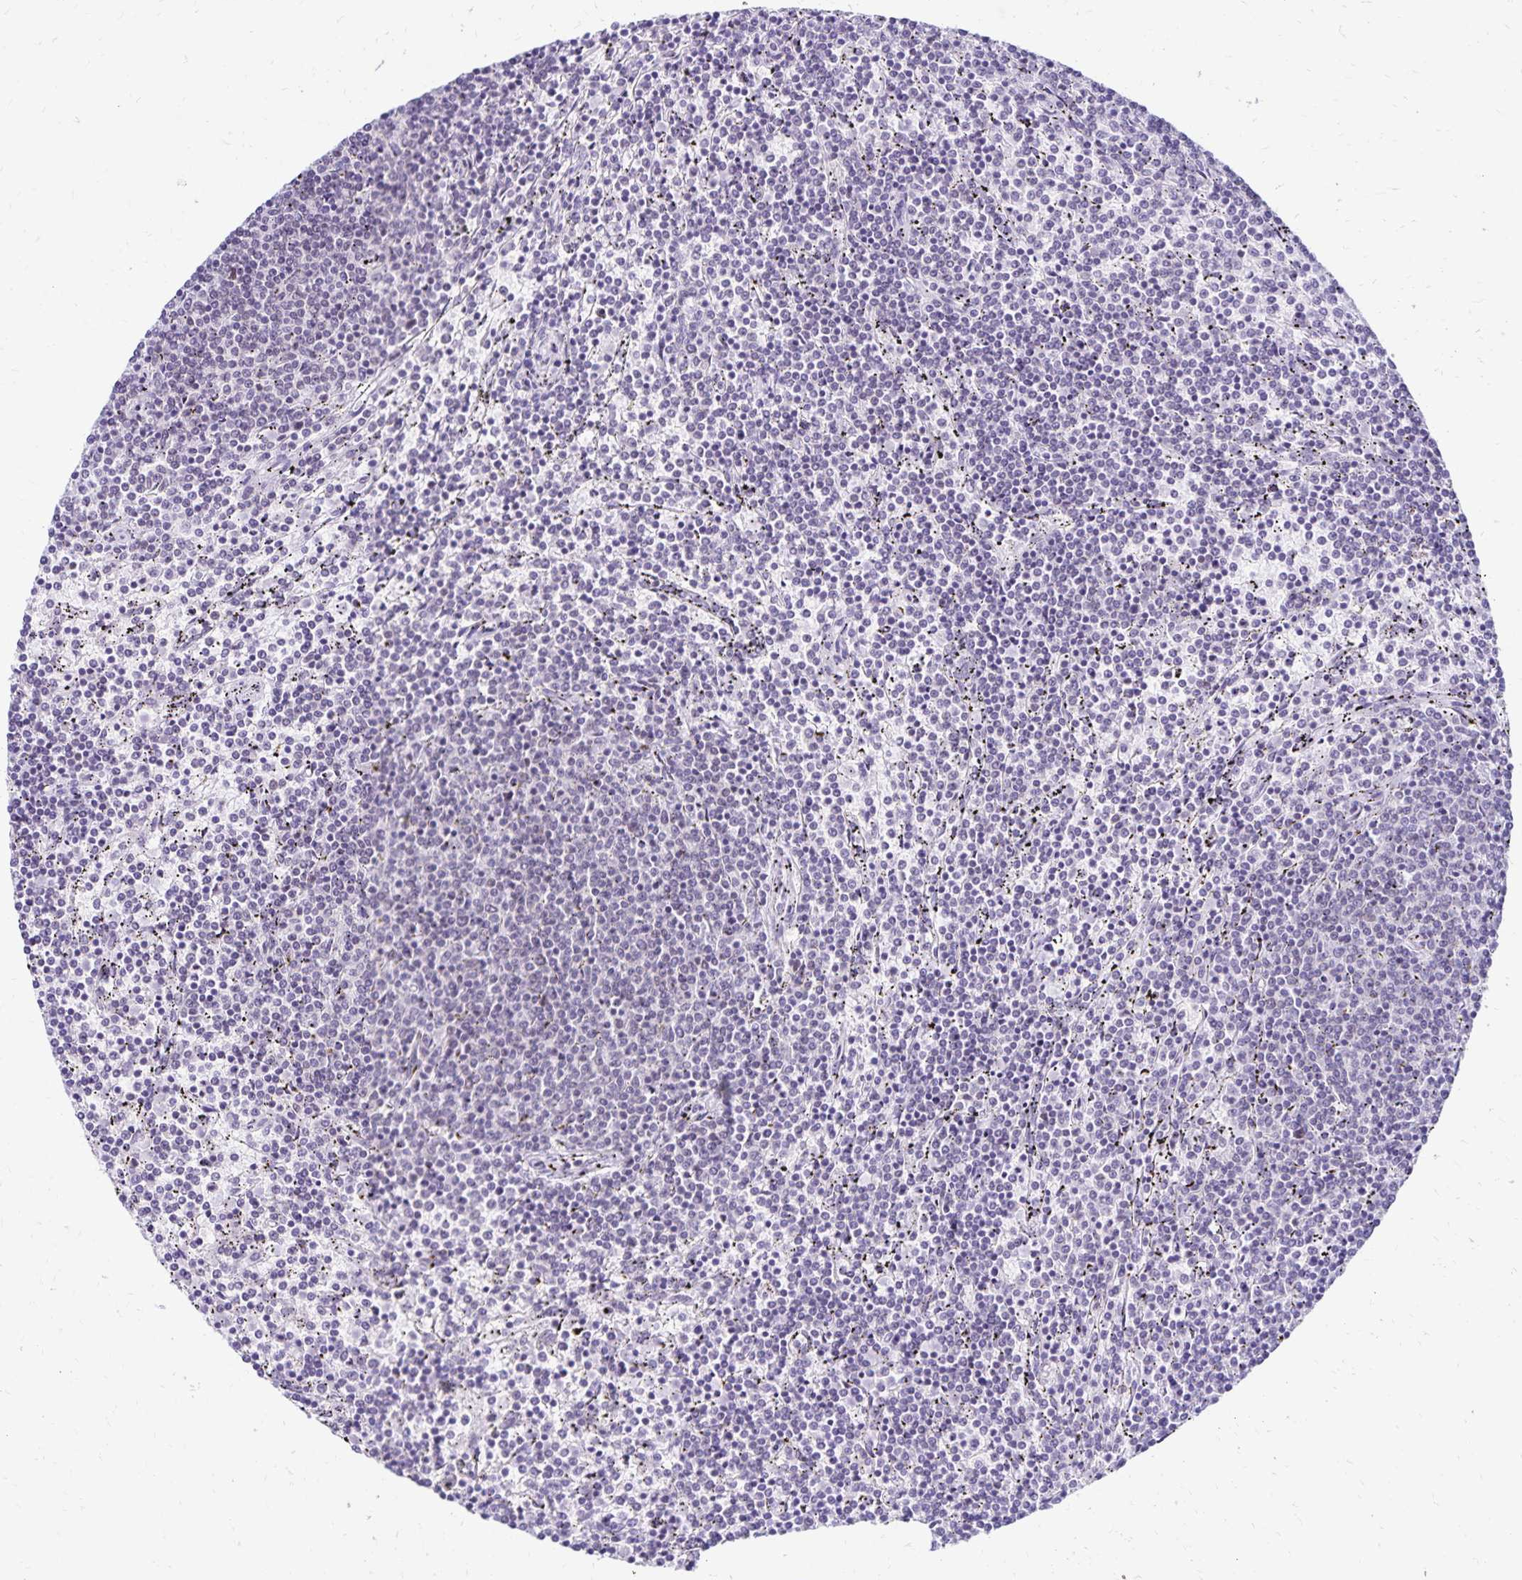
{"staining": {"intensity": "negative", "quantity": "none", "location": "none"}, "tissue": "lymphoma", "cell_type": "Tumor cells", "image_type": "cancer", "snomed": [{"axis": "morphology", "description": "Malignant lymphoma, non-Hodgkin's type, Low grade"}, {"axis": "topography", "description": "Spleen"}], "caption": "Tumor cells are negative for brown protein staining in malignant lymphoma, non-Hodgkin's type (low-grade). (DAB immunohistochemistry, high magnification).", "gene": "FAM166C", "patient": {"sex": "female", "age": 50}}